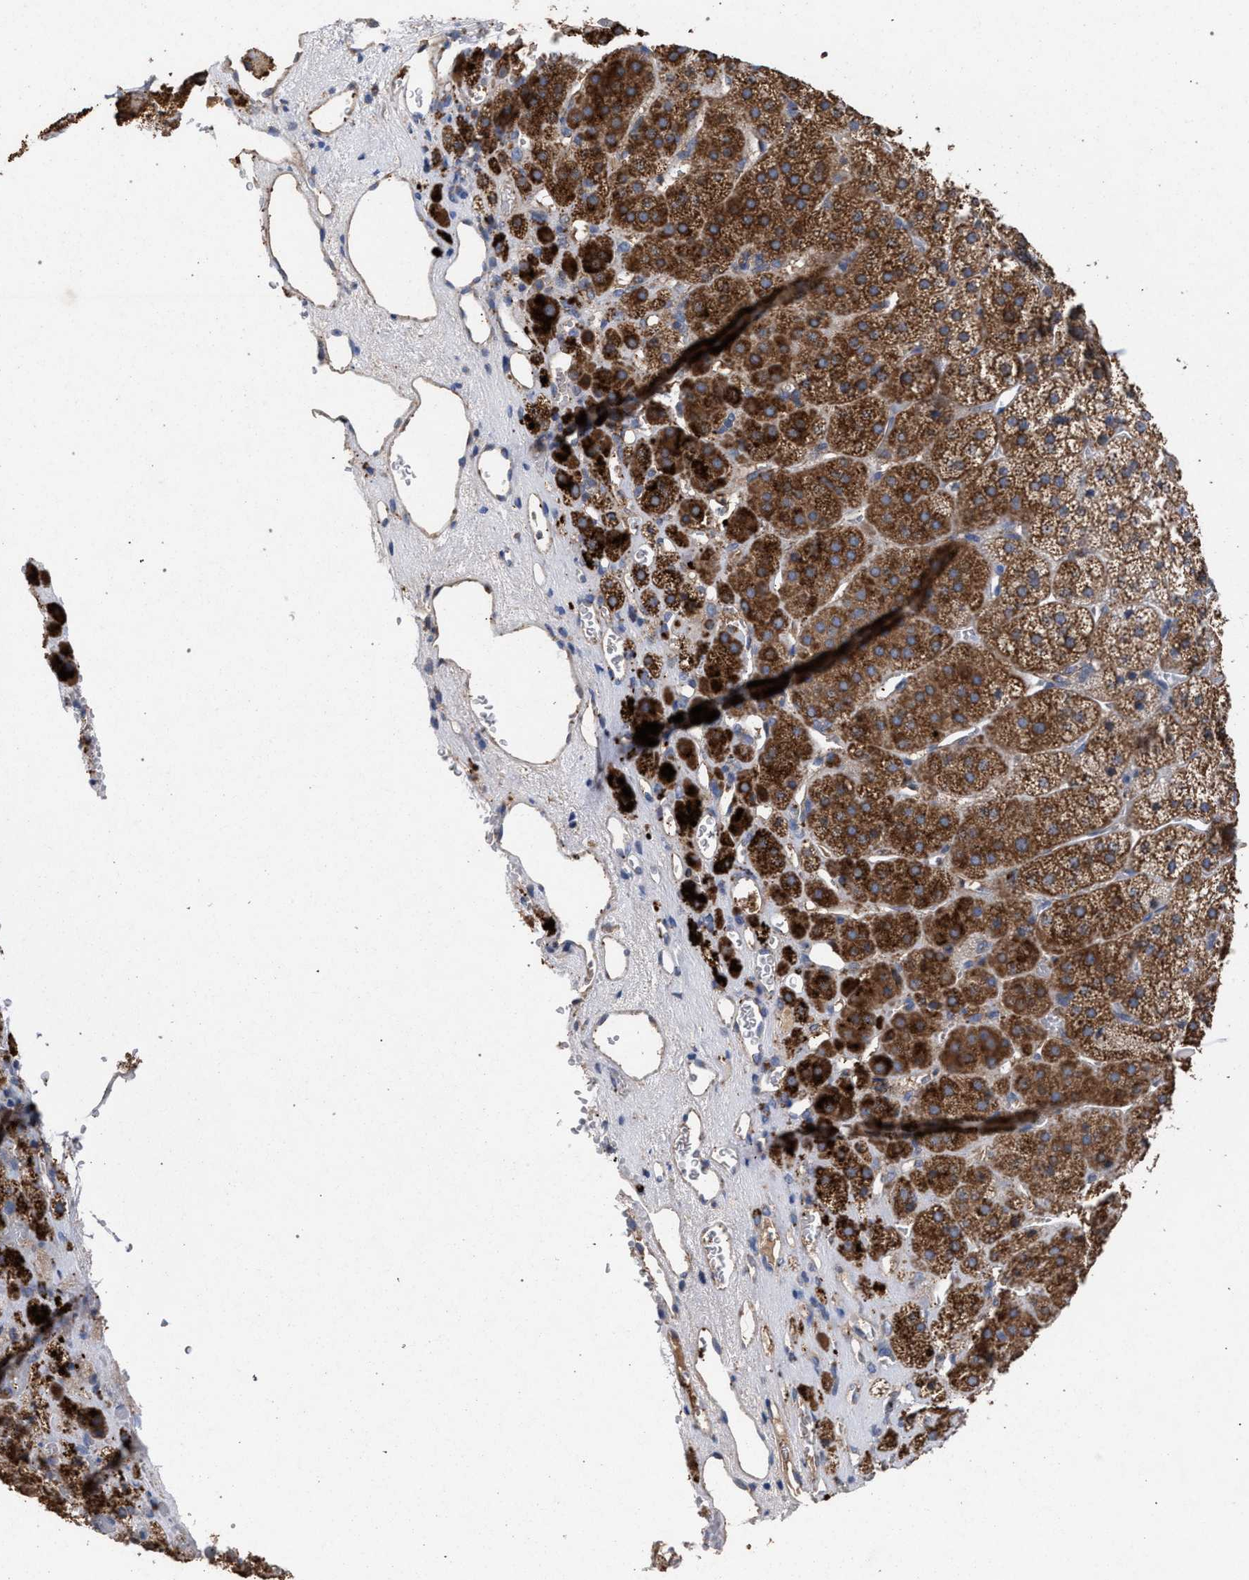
{"staining": {"intensity": "strong", "quantity": ">75%", "location": "cytoplasmic/membranous"}, "tissue": "adrenal gland", "cell_type": "Glandular cells", "image_type": "normal", "snomed": [{"axis": "morphology", "description": "Normal tissue, NOS"}, {"axis": "topography", "description": "Adrenal gland"}], "caption": "Immunohistochemistry (IHC) staining of normal adrenal gland, which displays high levels of strong cytoplasmic/membranous staining in about >75% of glandular cells indicating strong cytoplasmic/membranous protein expression. The staining was performed using DAB (brown) for protein detection and nuclei were counterstained in hematoxylin (blue).", "gene": "BCL2L12", "patient": {"sex": "female", "age": 44}}